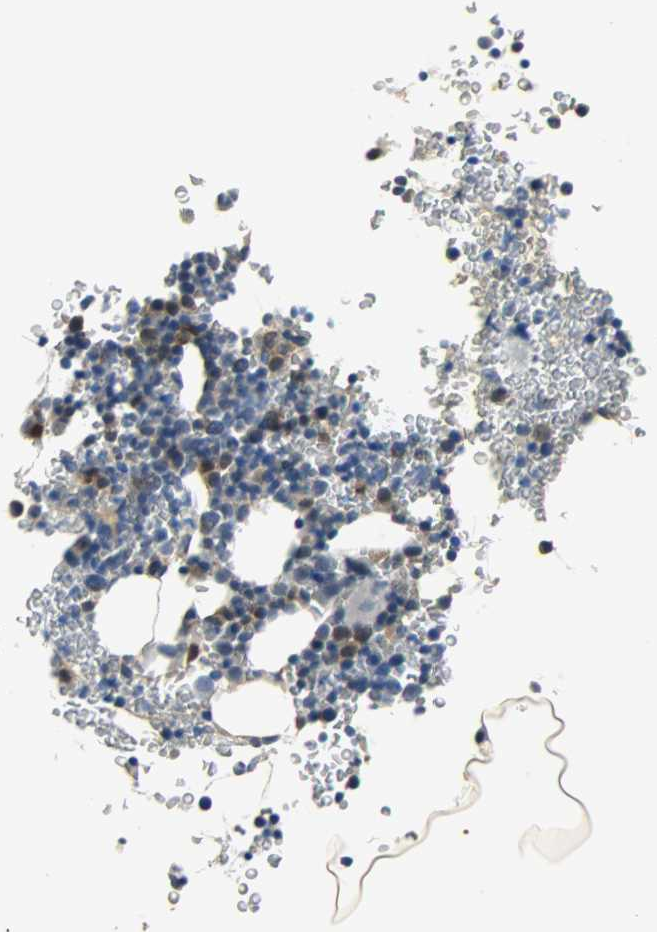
{"staining": {"intensity": "moderate", "quantity": "<25%", "location": "cytoplasmic/membranous,nuclear"}, "tissue": "bone marrow", "cell_type": "Hematopoietic cells", "image_type": "normal", "snomed": [{"axis": "morphology", "description": "Normal tissue, NOS"}, {"axis": "morphology", "description": "Inflammation, NOS"}, {"axis": "topography", "description": "Bone marrow"}], "caption": "Immunohistochemistry photomicrograph of normal bone marrow stained for a protein (brown), which demonstrates low levels of moderate cytoplasmic/membranous,nuclear expression in approximately <25% of hematopoietic cells.", "gene": "EIF4EBP1", "patient": {"sex": "male", "age": 22}}